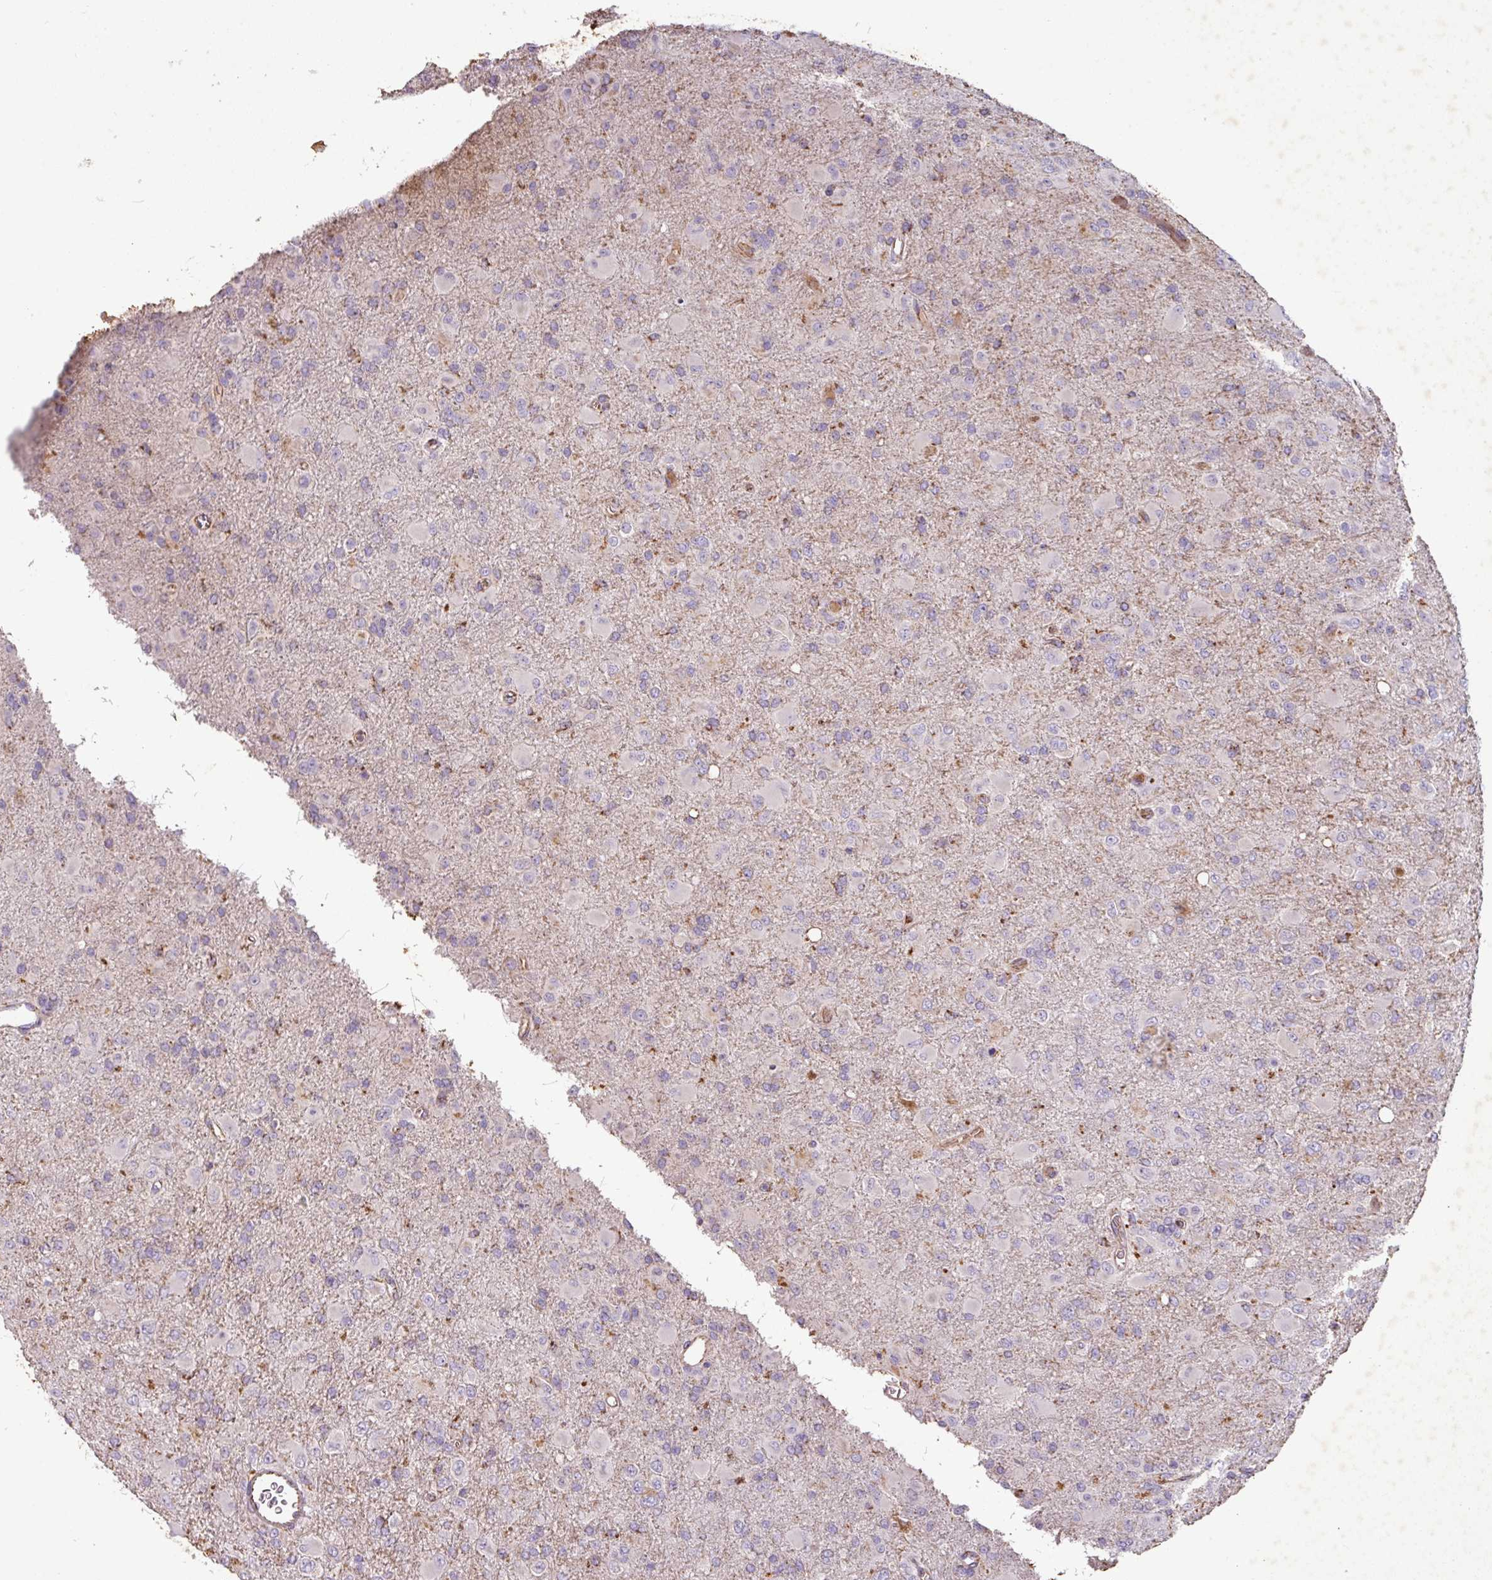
{"staining": {"intensity": "negative", "quantity": "none", "location": "none"}, "tissue": "glioma", "cell_type": "Tumor cells", "image_type": "cancer", "snomed": [{"axis": "morphology", "description": "Glioma, malignant, Low grade"}, {"axis": "topography", "description": "Brain"}], "caption": "High power microscopy photomicrograph of an immunohistochemistry (IHC) image of glioma, revealing no significant expression in tumor cells. The staining was performed using DAB to visualize the protein expression in brown, while the nuclei were stained in blue with hematoxylin (Magnification: 20x).", "gene": "SQOR", "patient": {"sex": "male", "age": 65}}